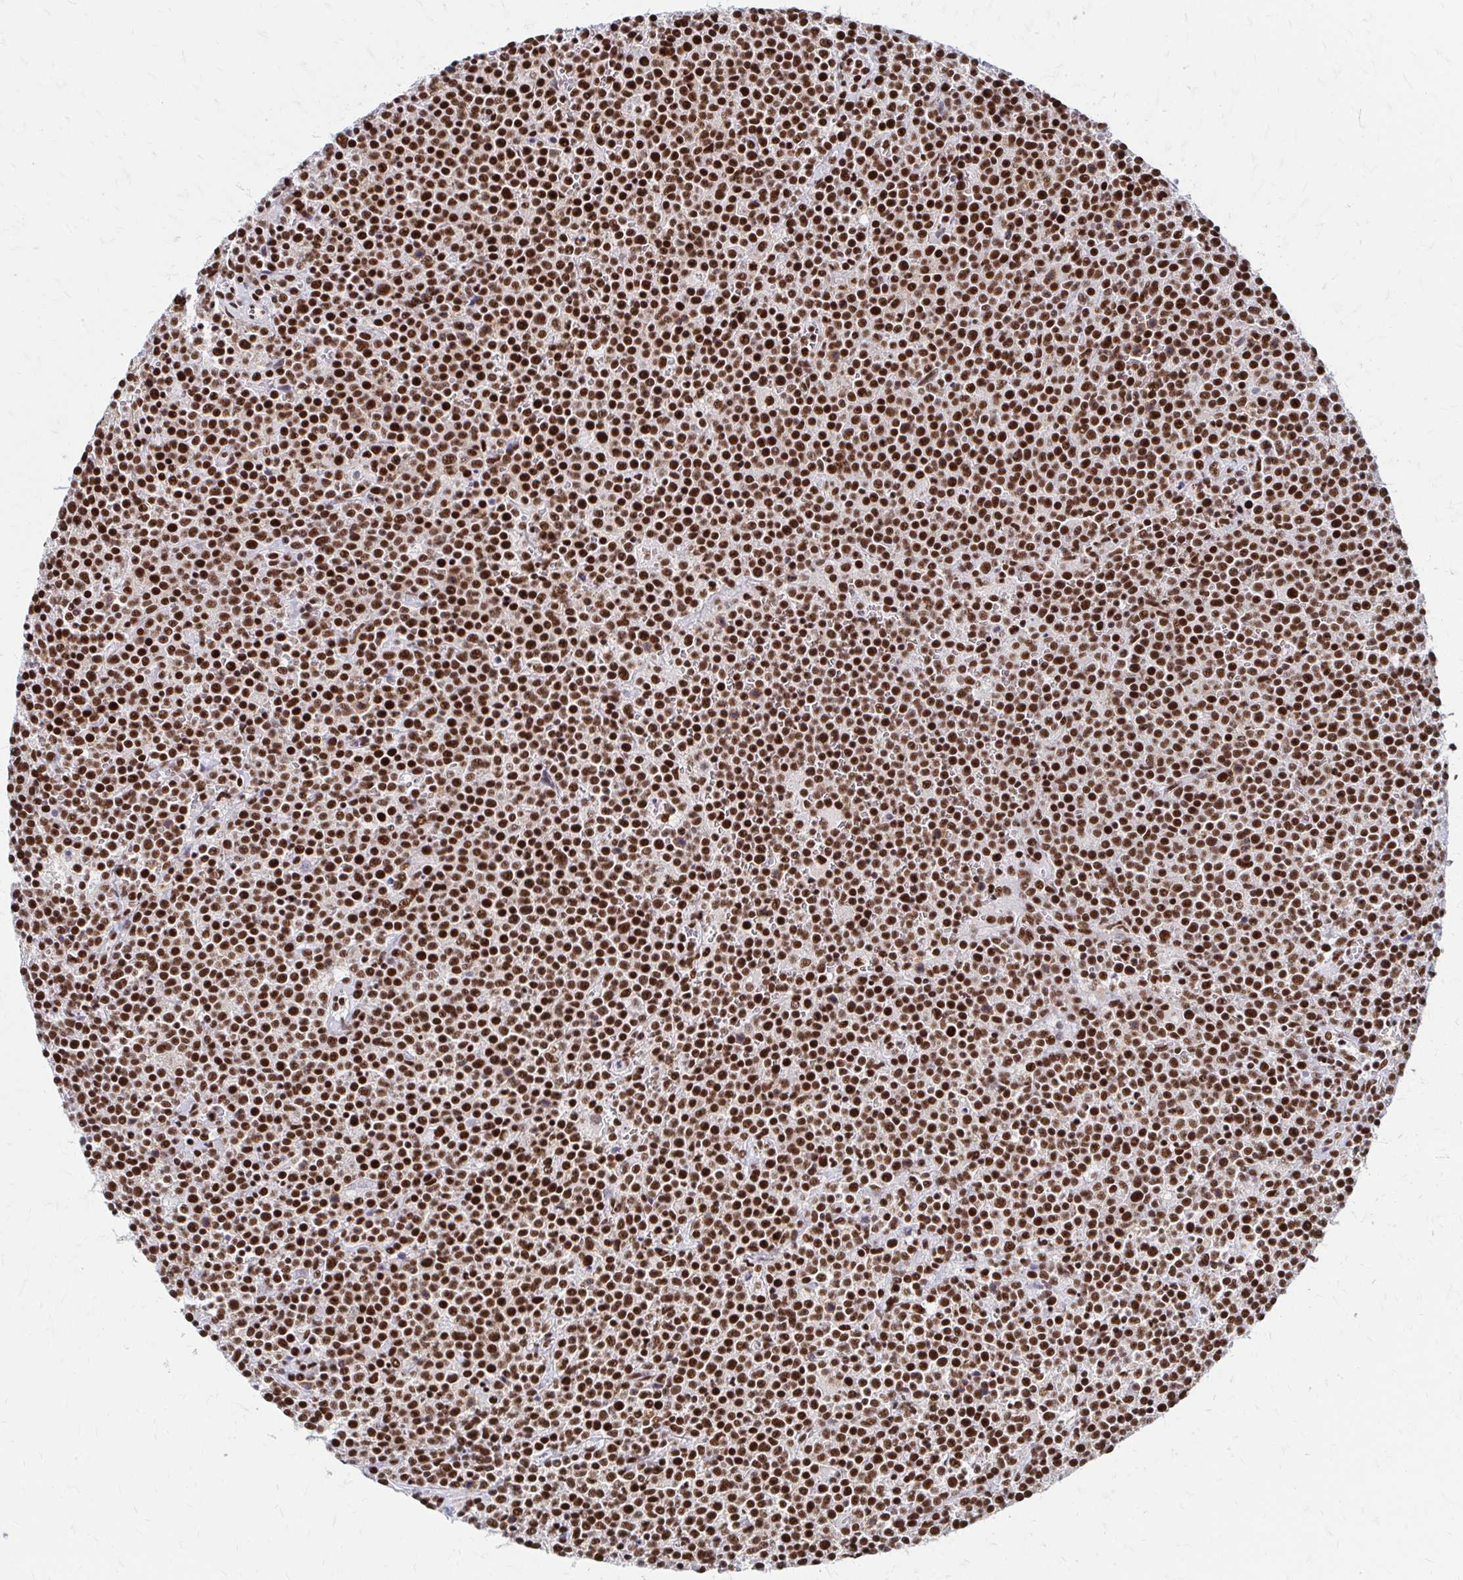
{"staining": {"intensity": "strong", "quantity": ">75%", "location": "nuclear"}, "tissue": "lymphoma", "cell_type": "Tumor cells", "image_type": "cancer", "snomed": [{"axis": "morphology", "description": "Malignant lymphoma, non-Hodgkin's type, High grade"}, {"axis": "topography", "description": "Lymph node"}], "caption": "A high amount of strong nuclear staining is identified in approximately >75% of tumor cells in malignant lymphoma, non-Hodgkin's type (high-grade) tissue.", "gene": "CNKSR3", "patient": {"sex": "male", "age": 61}}